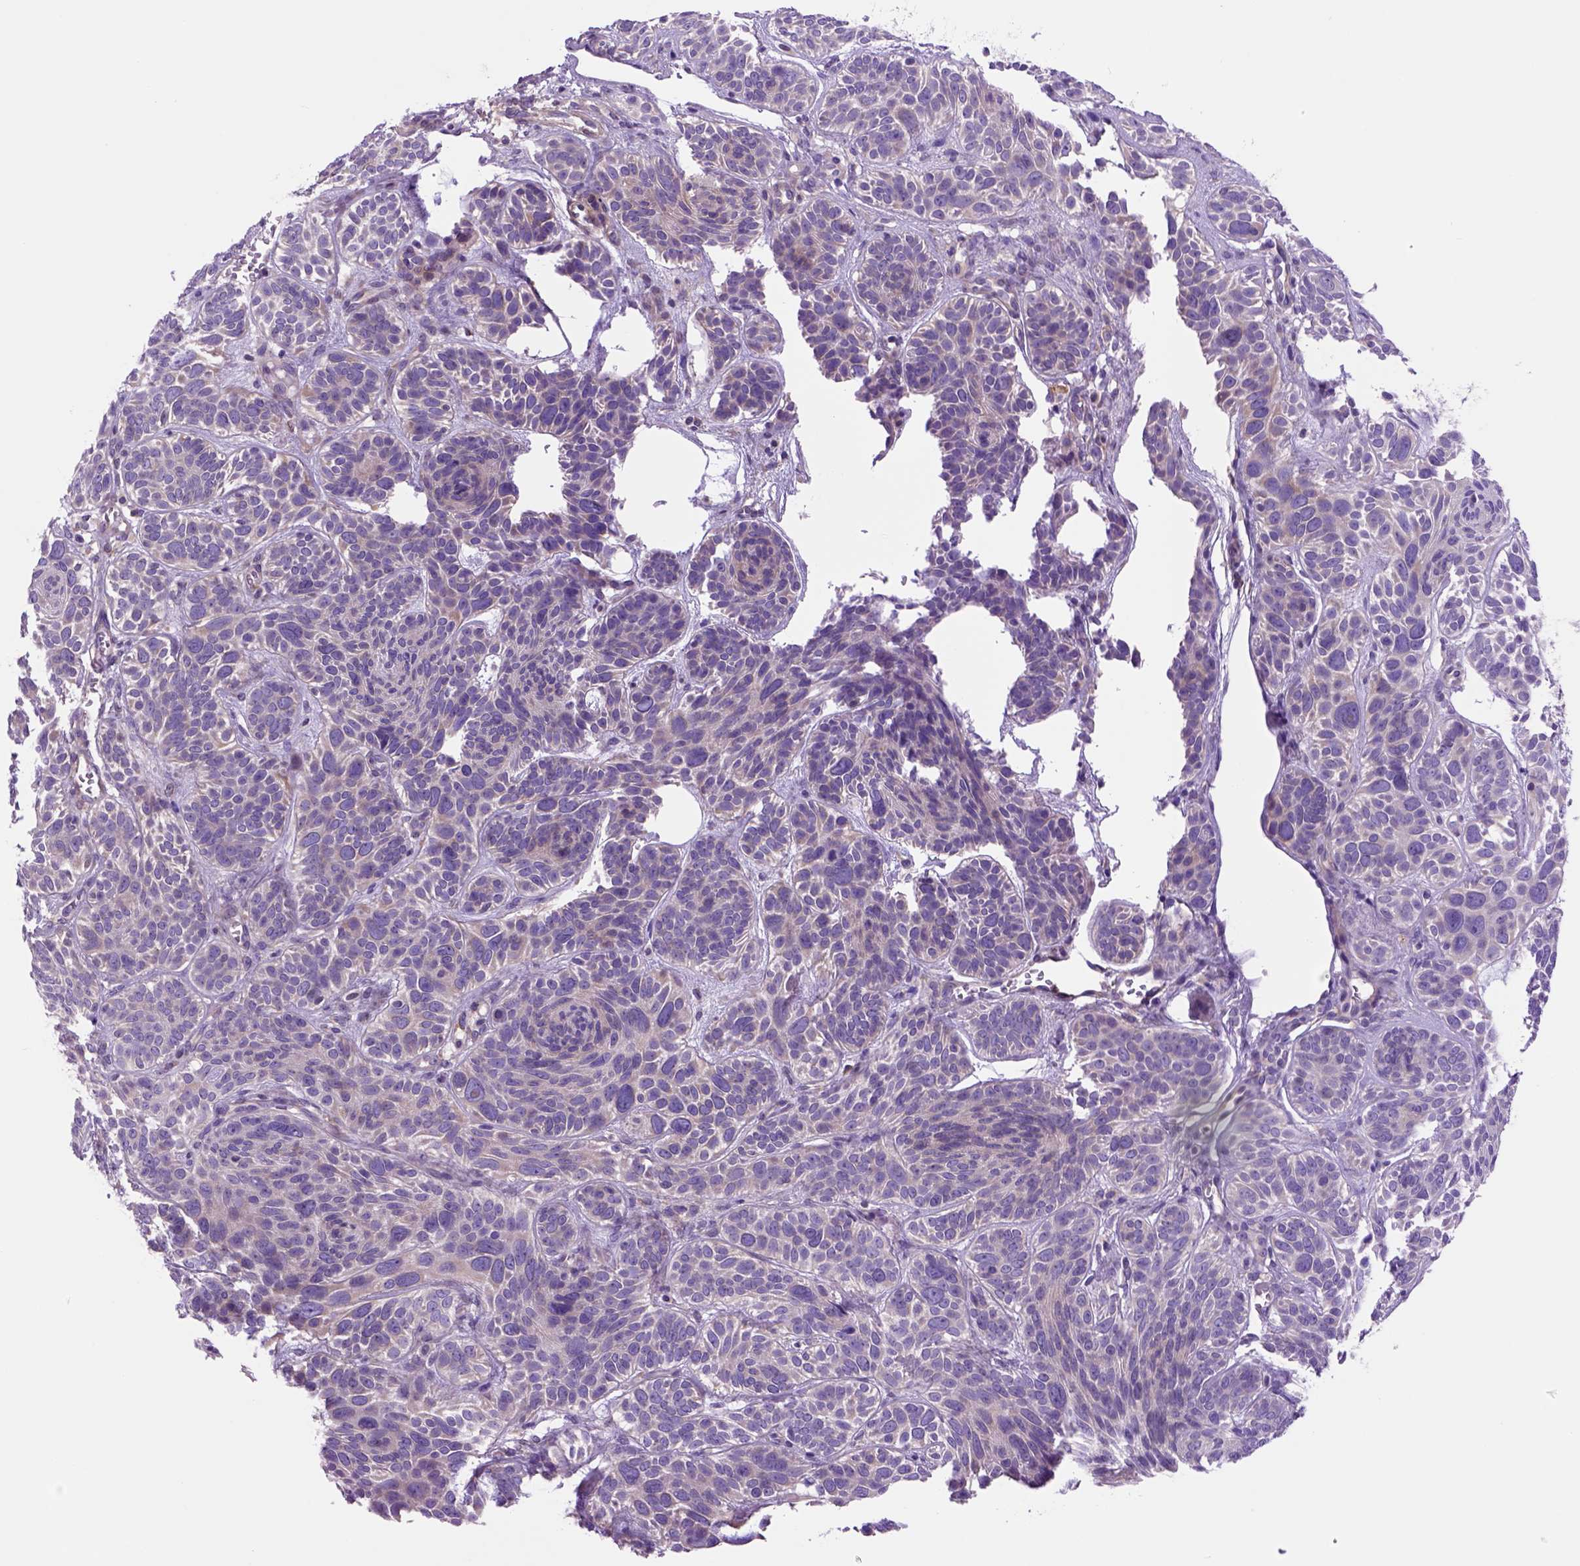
{"staining": {"intensity": "negative", "quantity": "none", "location": "none"}, "tissue": "skin cancer", "cell_type": "Tumor cells", "image_type": "cancer", "snomed": [{"axis": "morphology", "description": "Basal cell carcinoma"}, {"axis": "topography", "description": "Skin"}, {"axis": "topography", "description": "Skin of face"}], "caption": "Immunohistochemical staining of human skin basal cell carcinoma reveals no significant expression in tumor cells.", "gene": "PIAS3", "patient": {"sex": "male", "age": 73}}